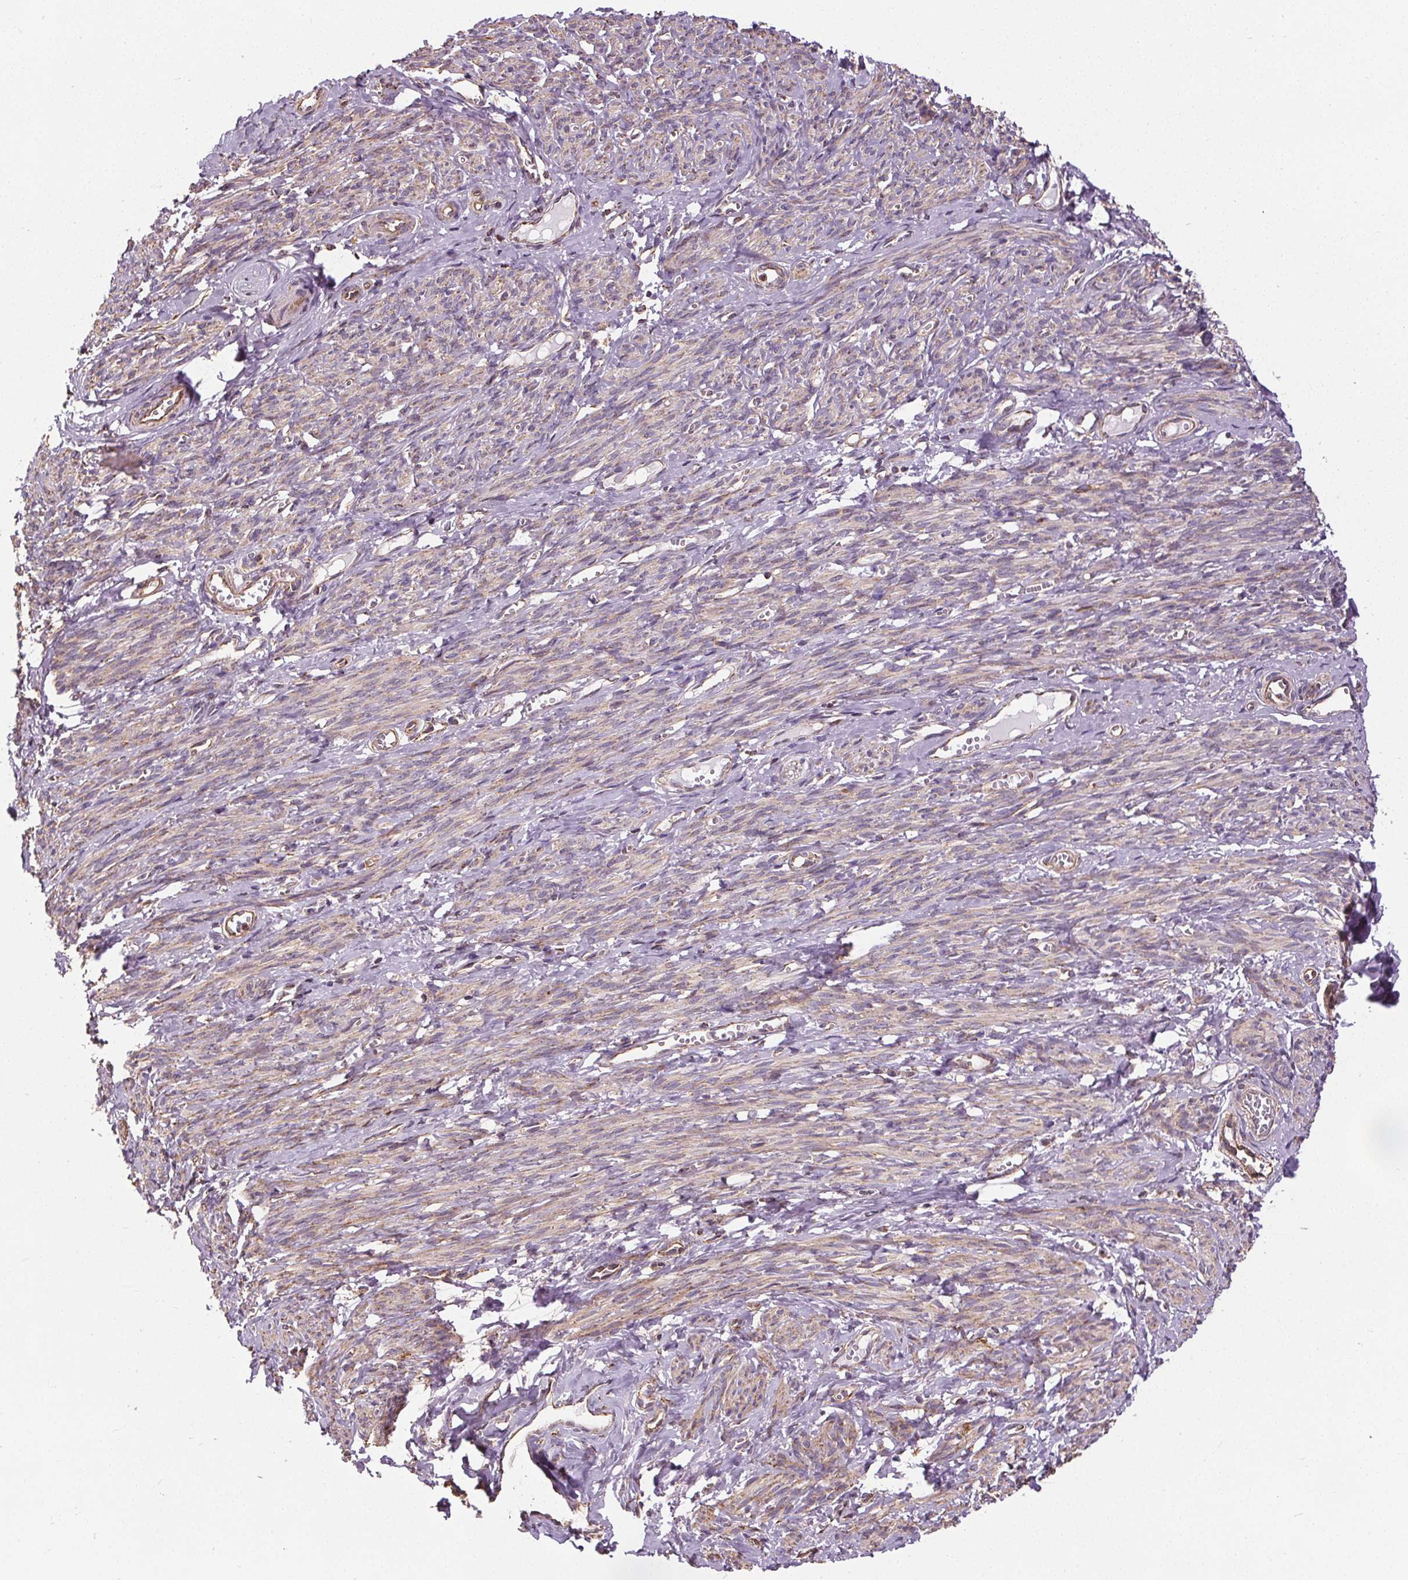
{"staining": {"intensity": "weak", "quantity": ">75%", "location": "cytoplasmic/membranous"}, "tissue": "smooth muscle", "cell_type": "Smooth muscle cells", "image_type": "normal", "snomed": [{"axis": "morphology", "description": "Normal tissue, NOS"}, {"axis": "topography", "description": "Smooth muscle"}], "caption": "Weak cytoplasmic/membranous staining for a protein is seen in approximately >75% of smooth muscle cells of normal smooth muscle using immunohistochemistry.", "gene": "ZNF548", "patient": {"sex": "female", "age": 65}}